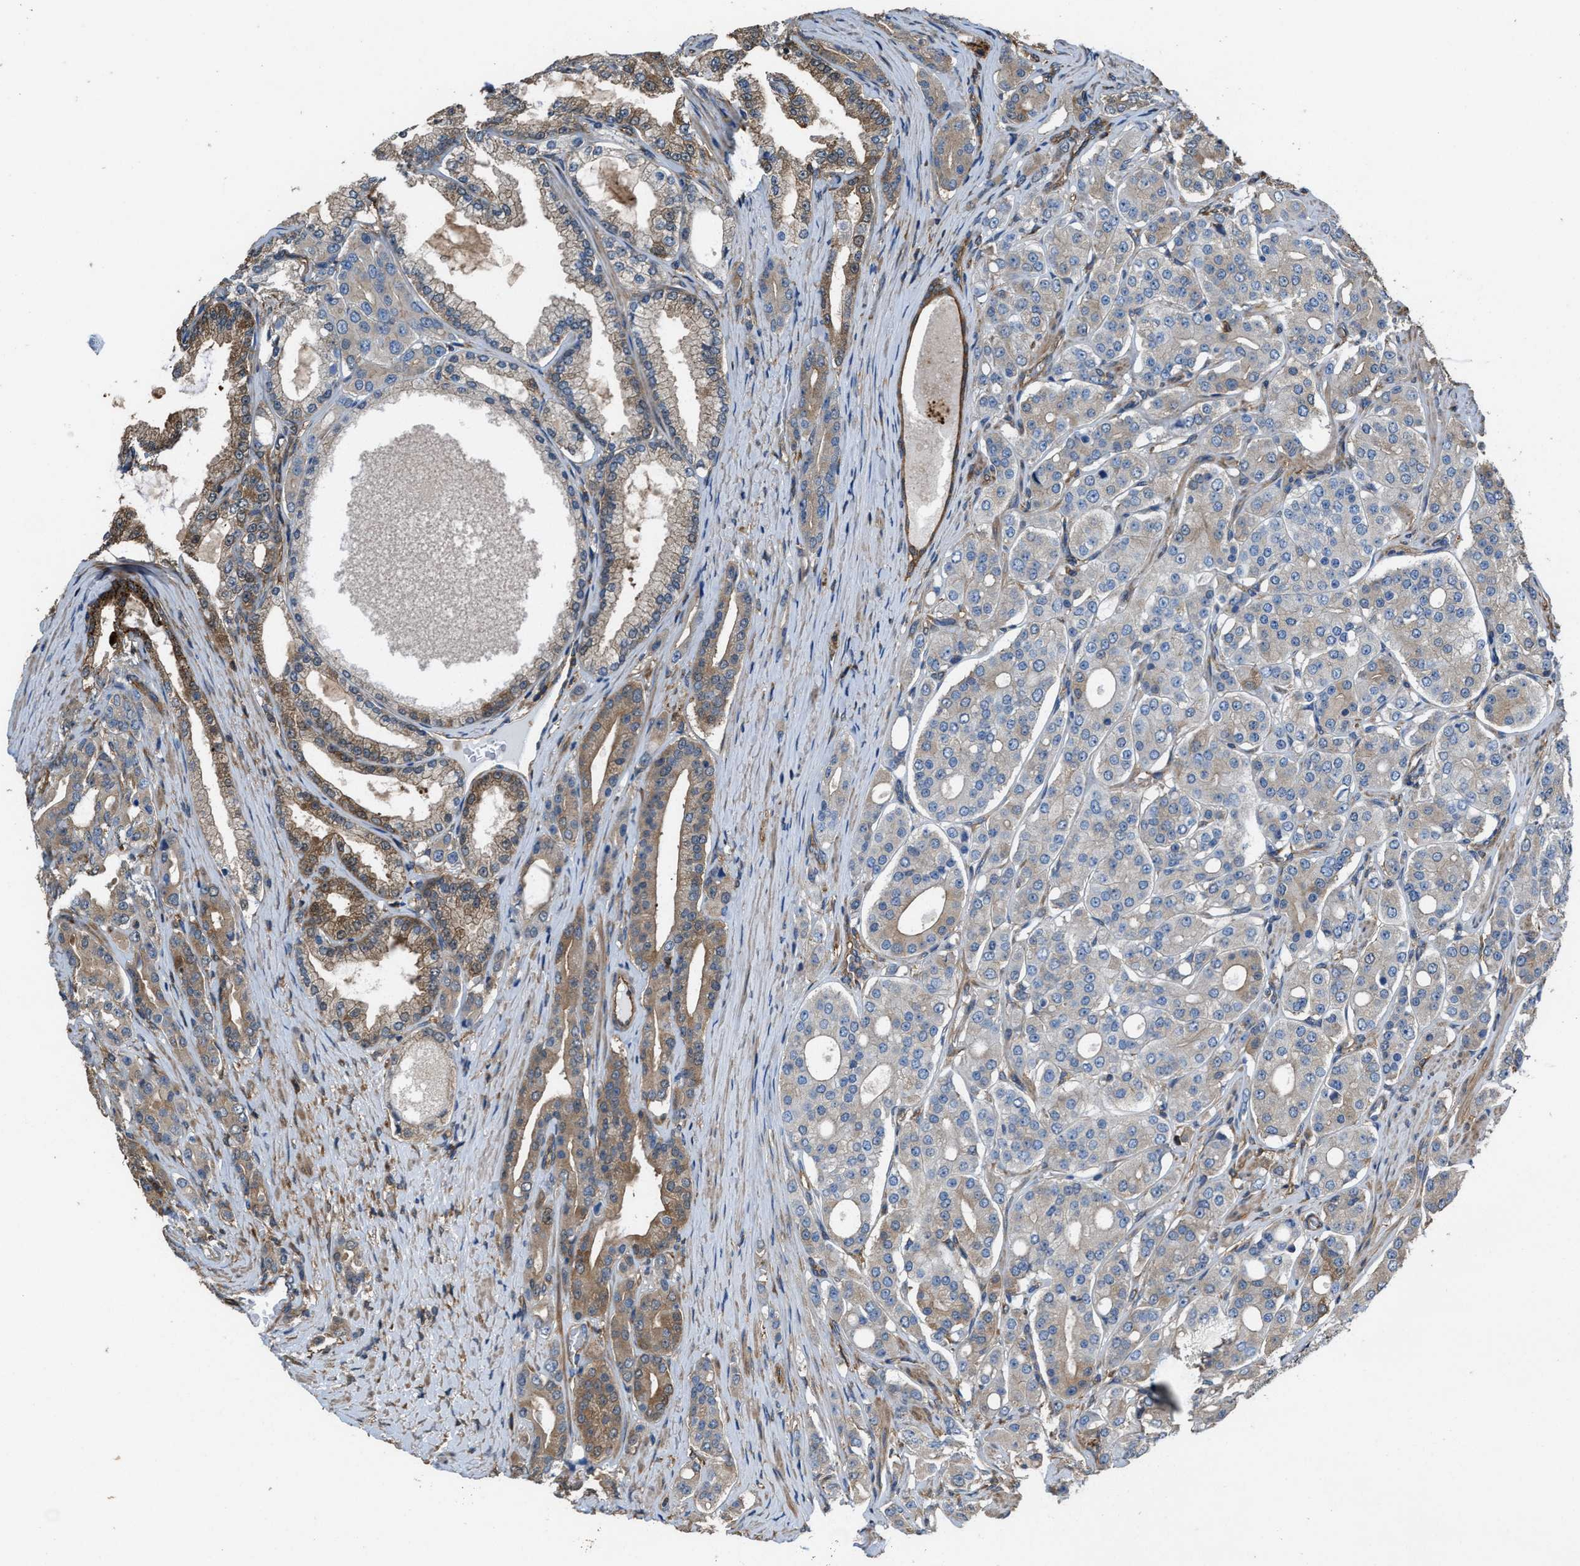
{"staining": {"intensity": "moderate", "quantity": "<25%", "location": "cytoplasmic/membranous"}, "tissue": "prostate cancer", "cell_type": "Tumor cells", "image_type": "cancer", "snomed": [{"axis": "morphology", "description": "Adenocarcinoma, High grade"}, {"axis": "topography", "description": "Prostate"}], "caption": "Immunohistochemistry (IHC) of human high-grade adenocarcinoma (prostate) reveals low levels of moderate cytoplasmic/membranous expression in approximately <25% of tumor cells.", "gene": "ATIC", "patient": {"sex": "male", "age": 71}}